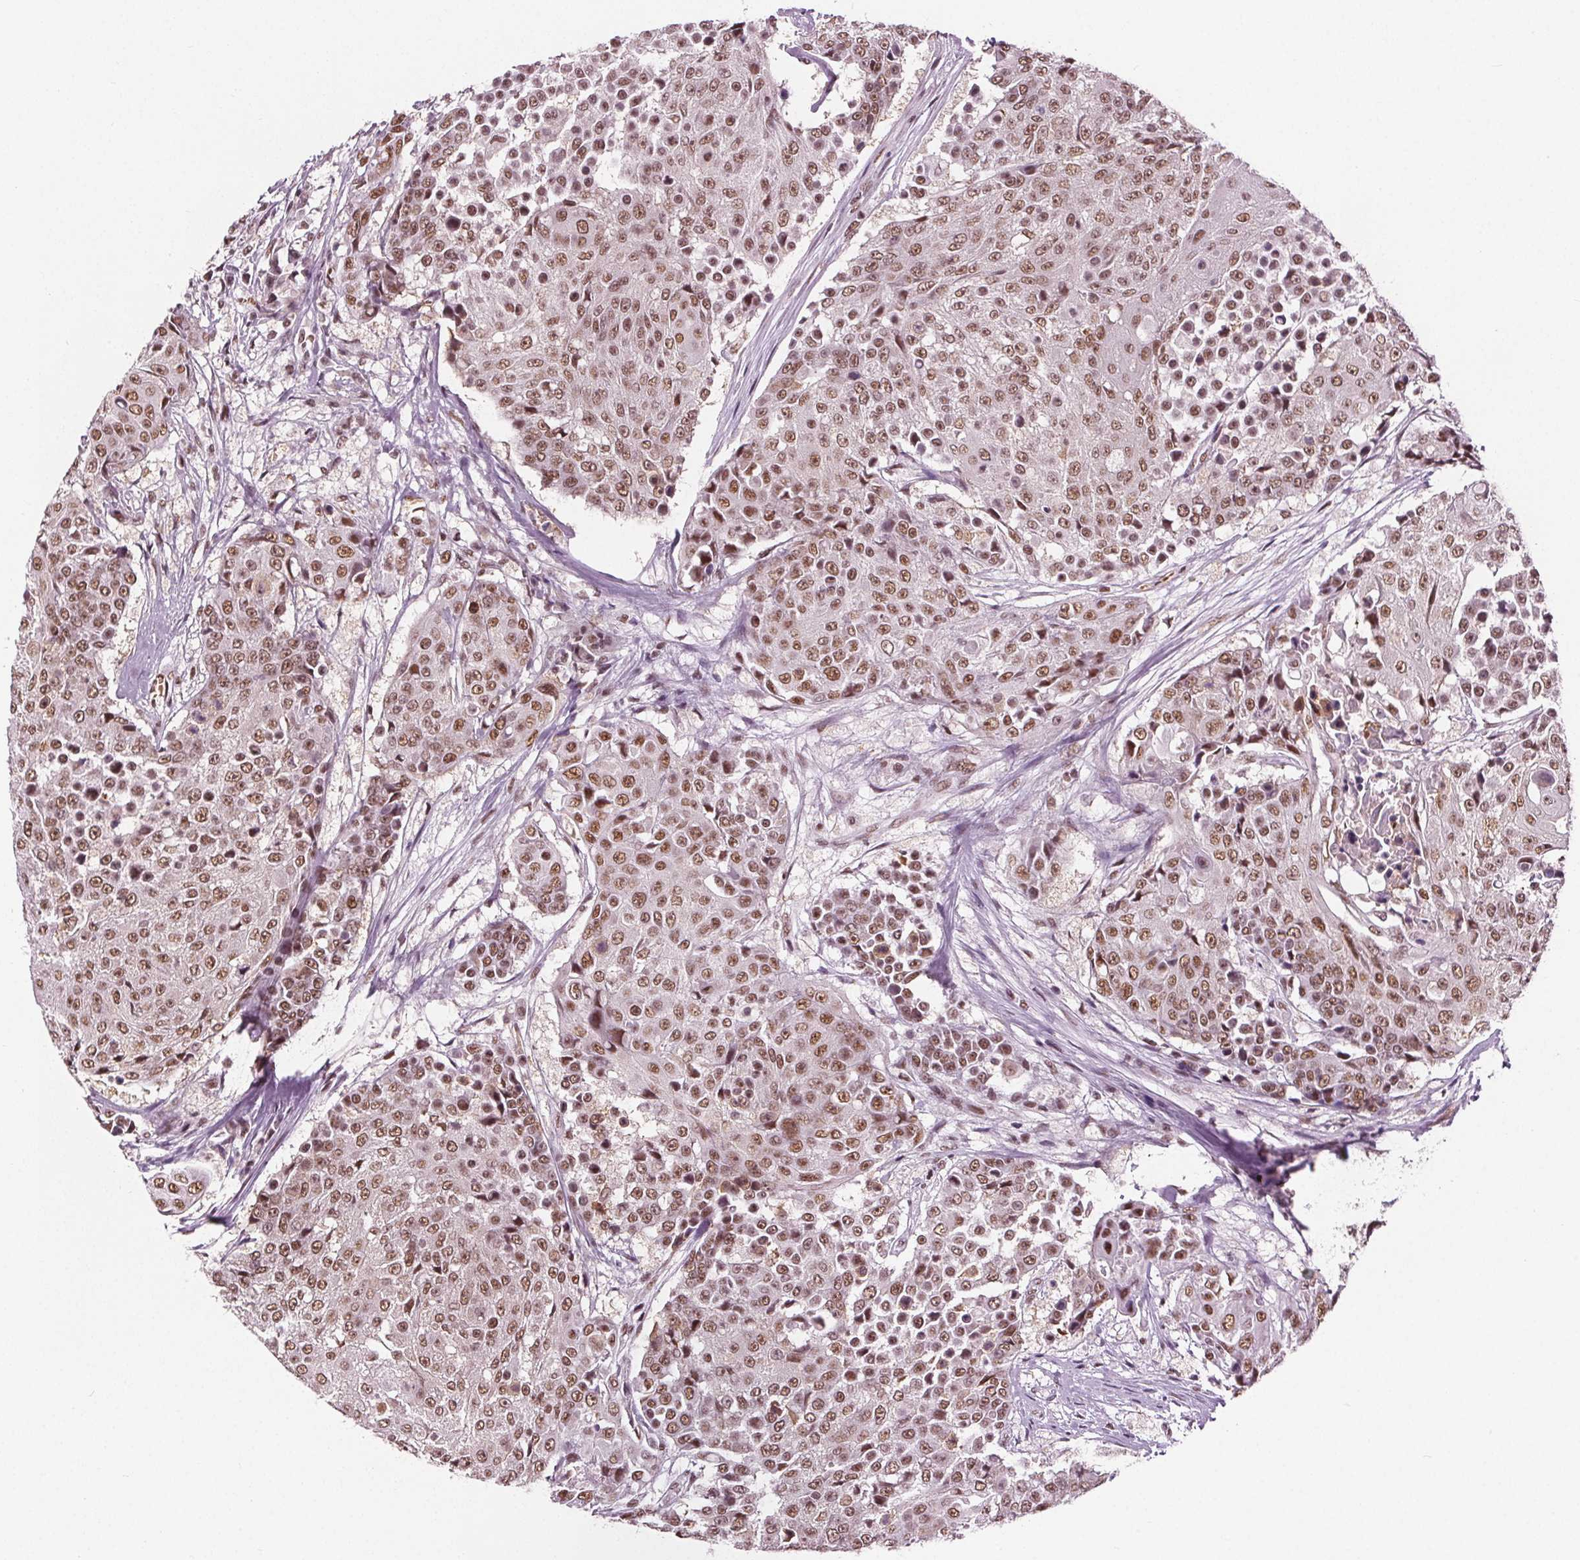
{"staining": {"intensity": "moderate", "quantity": ">75%", "location": "nuclear"}, "tissue": "urothelial cancer", "cell_type": "Tumor cells", "image_type": "cancer", "snomed": [{"axis": "morphology", "description": "Urothelial carcinoma, High grade"}, {"axis": "topography", "description": "Urinary bladder"}], "caption": "Immunohistochemistry (IHC) of urothelial carcinoma (high-grade) shows medium levels of moderate nuclear expression in about >75% of tumor cells.", "gene": "IWS1", "patient": {"sex": "female", "age": 63}}